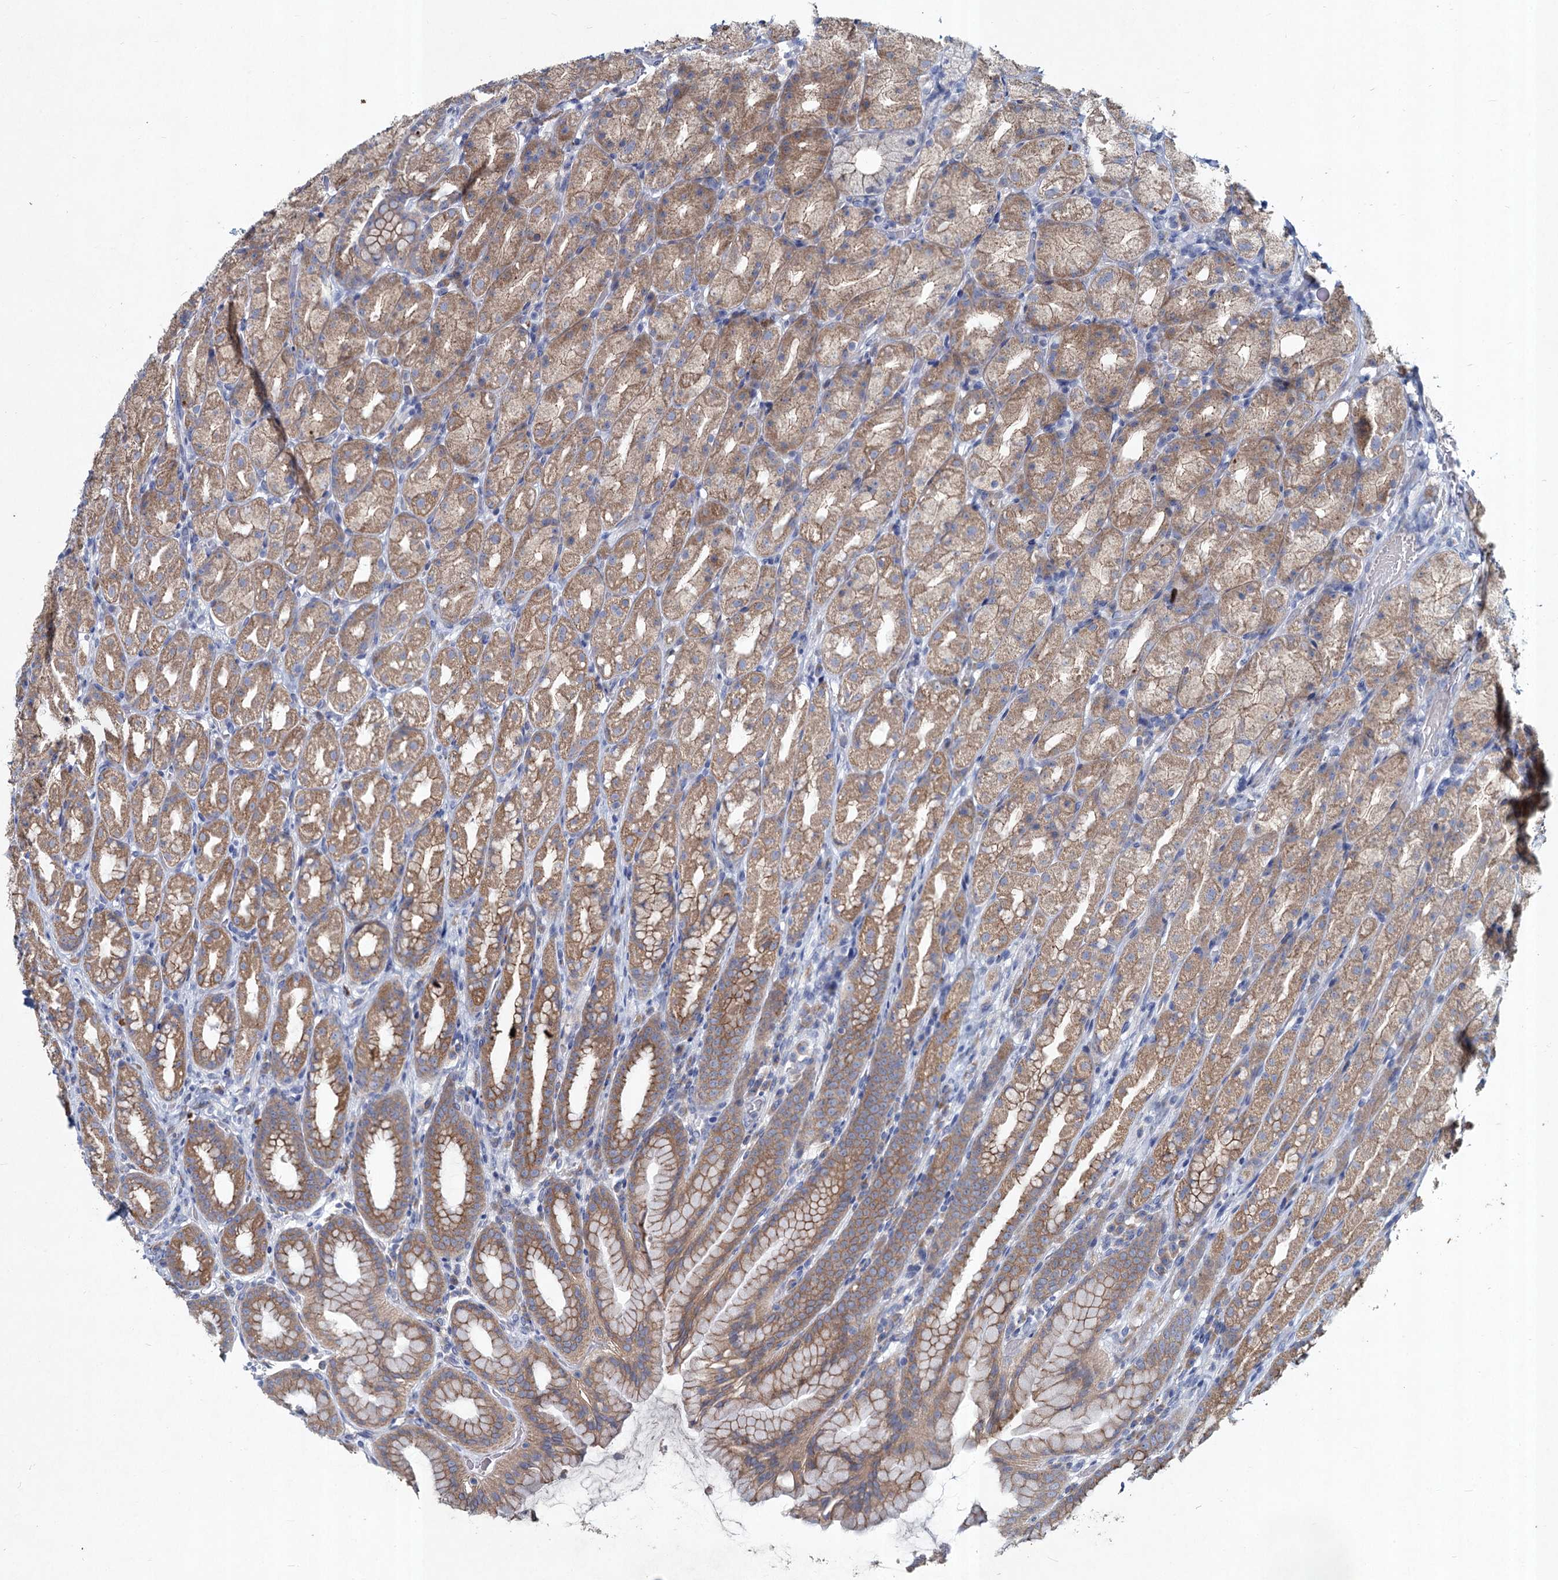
{"staining": {"intensity": "moderate", "quantity": ">75%", "location": "cytoplasmic/membranous"}, "tissue": "stomach", "cell_type": "Glandular cells", "image_type": "normal", "snomed": [{"axis": "morphology", "description": "Normal tissue, NOS"}, {"axis": "topography", "description": "Stomach, upper"}], "caption": "Immunohistochemical staining of benign stomach demonstrates medium levels of moderate cytoplasmic/membranous expression in about >75% of glandular cells. Immunohistochemistry (ihc) stains the protein in brown and the nuclei are stained blue.", "gene": "TMX2", "patient": {"sex": "male", "age": 68}}